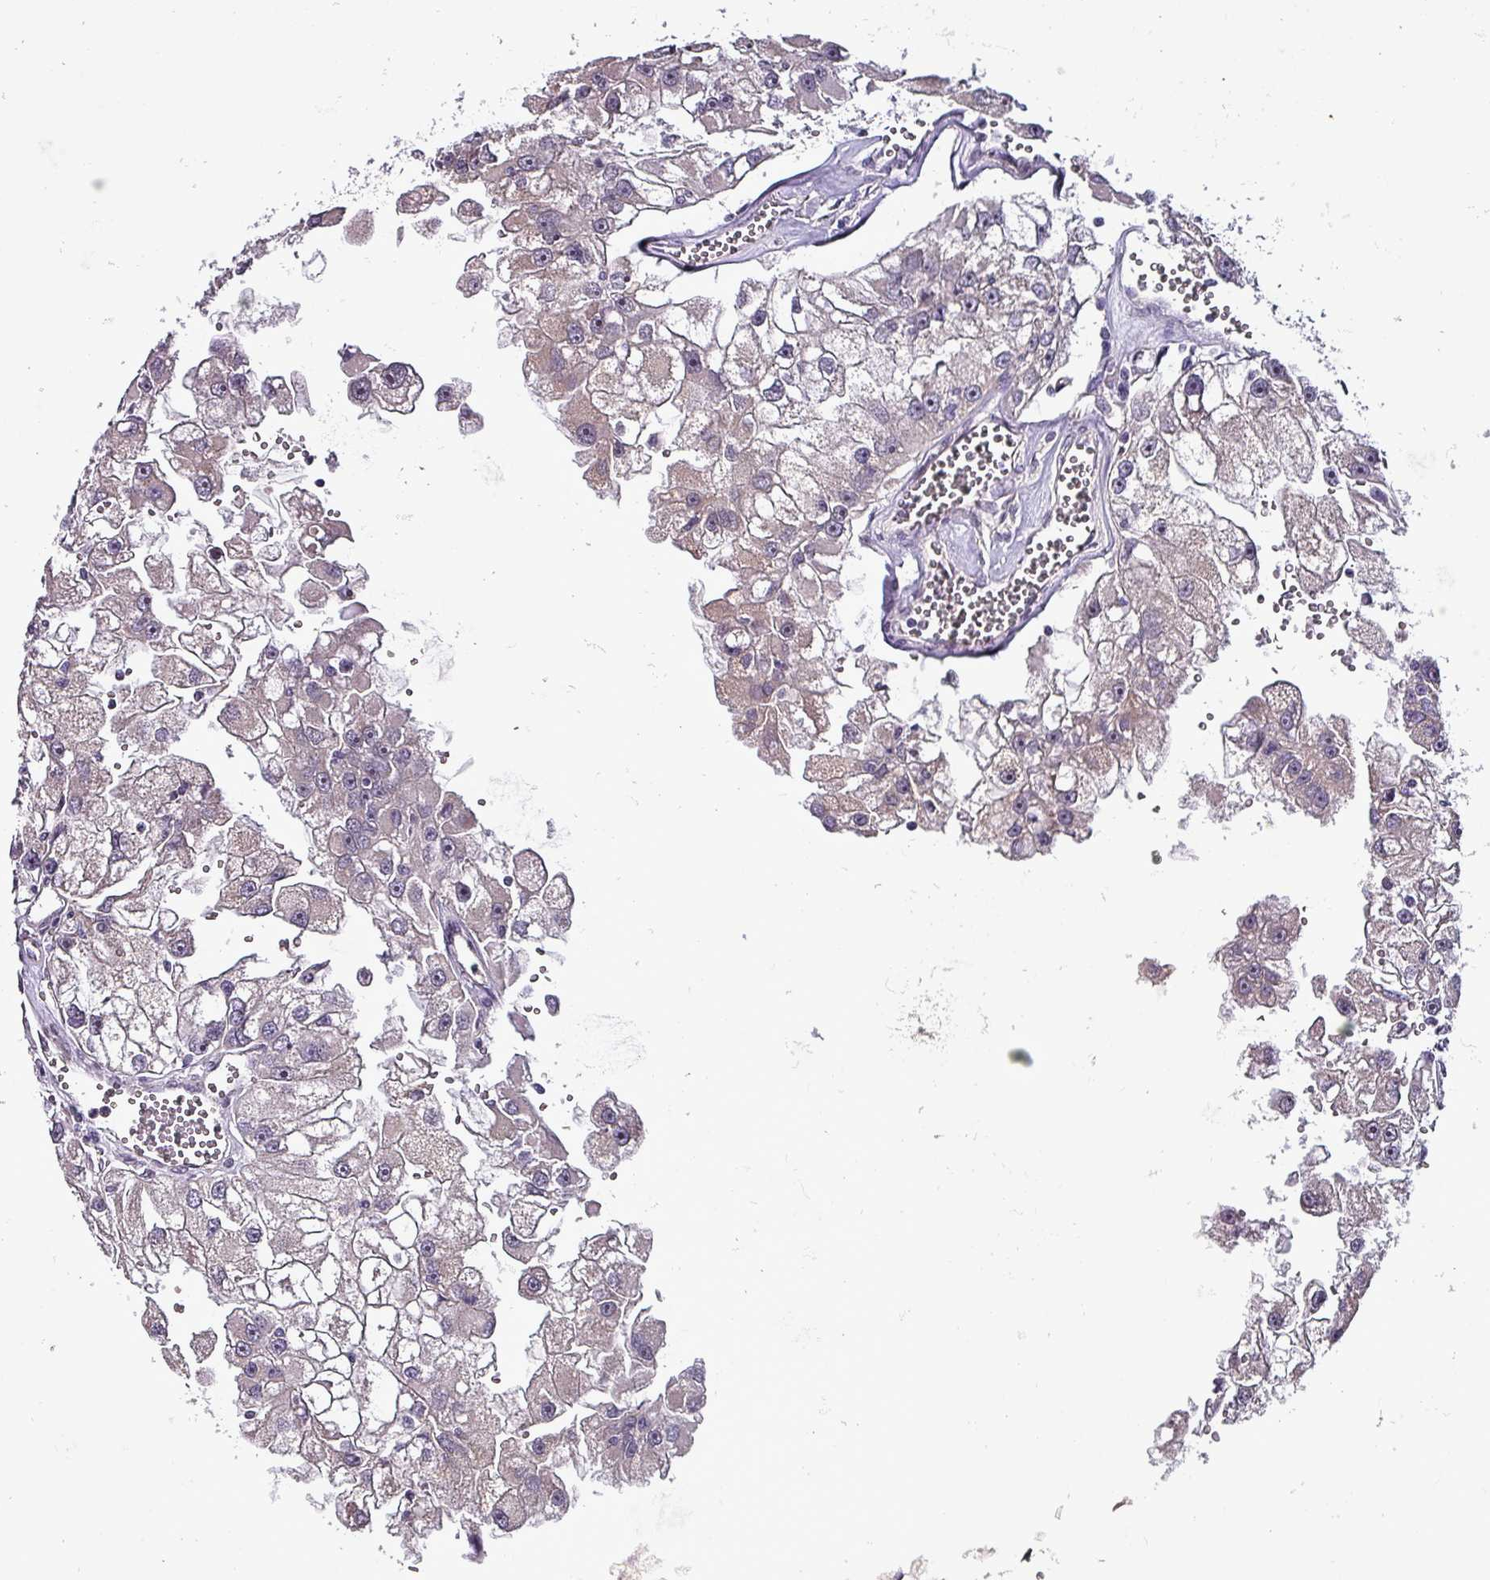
{"staining": {"intensity": "negative", "quantity": "none", "location": "none"}, "tissue": "renal cancer", "cell_type": "Tumor cells", "image_type": "cancer", "snomed": [{"axis": "morphology", "description": "Adenocarcinoma, NOS"}, {"axis": "topography", "description": "Kidney"}], "caption": "The immunohistochemistry histopathology image has no significant expression in tumor cells of renal cancer (adenocarcinoma) tissue.", "gene": "GRAPL", "patient": {"sex": "male", "age": 63}}